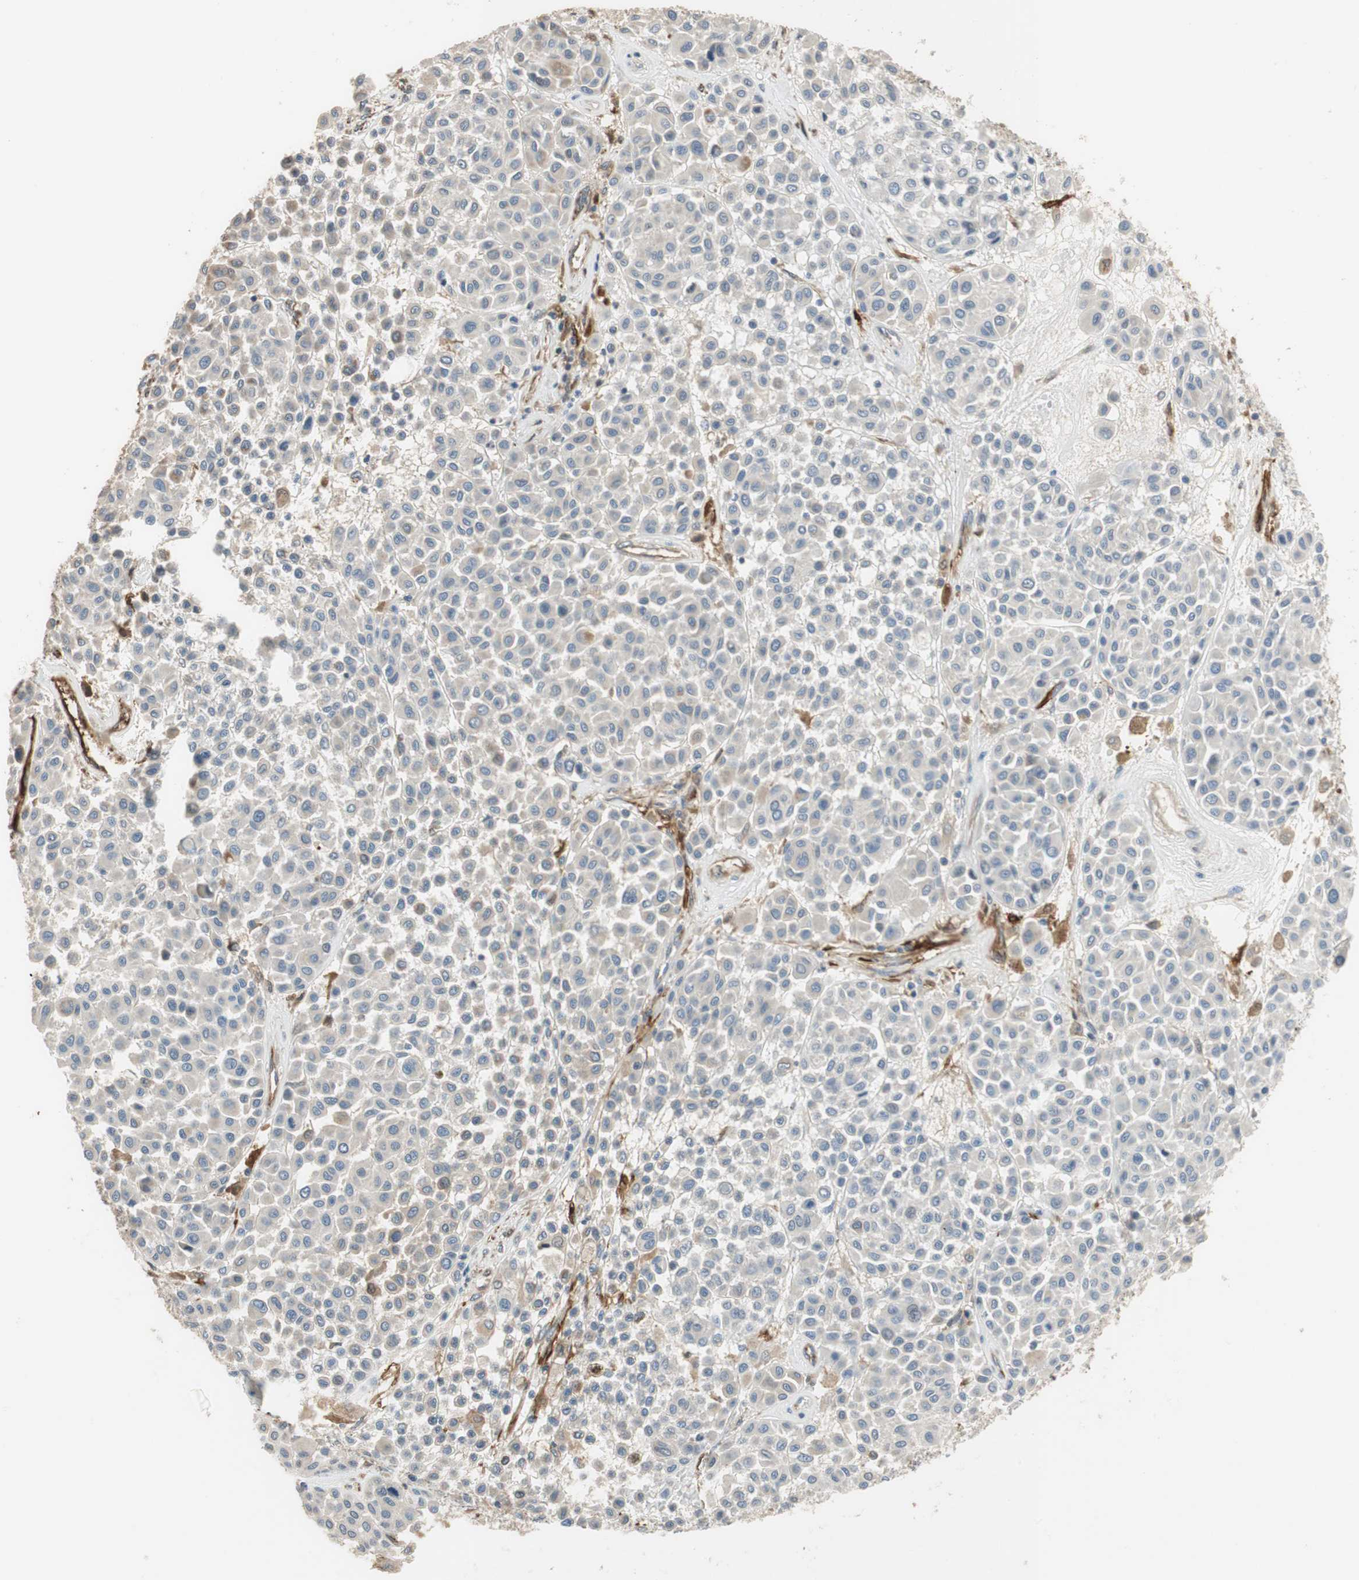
{"staining": {"intensity": "weak", "quantity": "<25%", "location": "cytoplasmic/membranous"}, "tissue": "melanoma", "cell_type": "Tumor cells", "image_type": "cancer", "snomed": [{"axis": "morphology", "description": "Malignant melanoma, Metastatic site"}, {"axis": "topography", "description": "Soft tissue"}], "caption": "An image of malignant melanoma (metastatic site) stained for a protein shows no brown staining in tumor cells. The staining is performed using DAB brown chromogen with nuclei counter-stained in using hematoxylin.", "gene": "ALPL", "patient": {"sex": "male", "age": 41}}